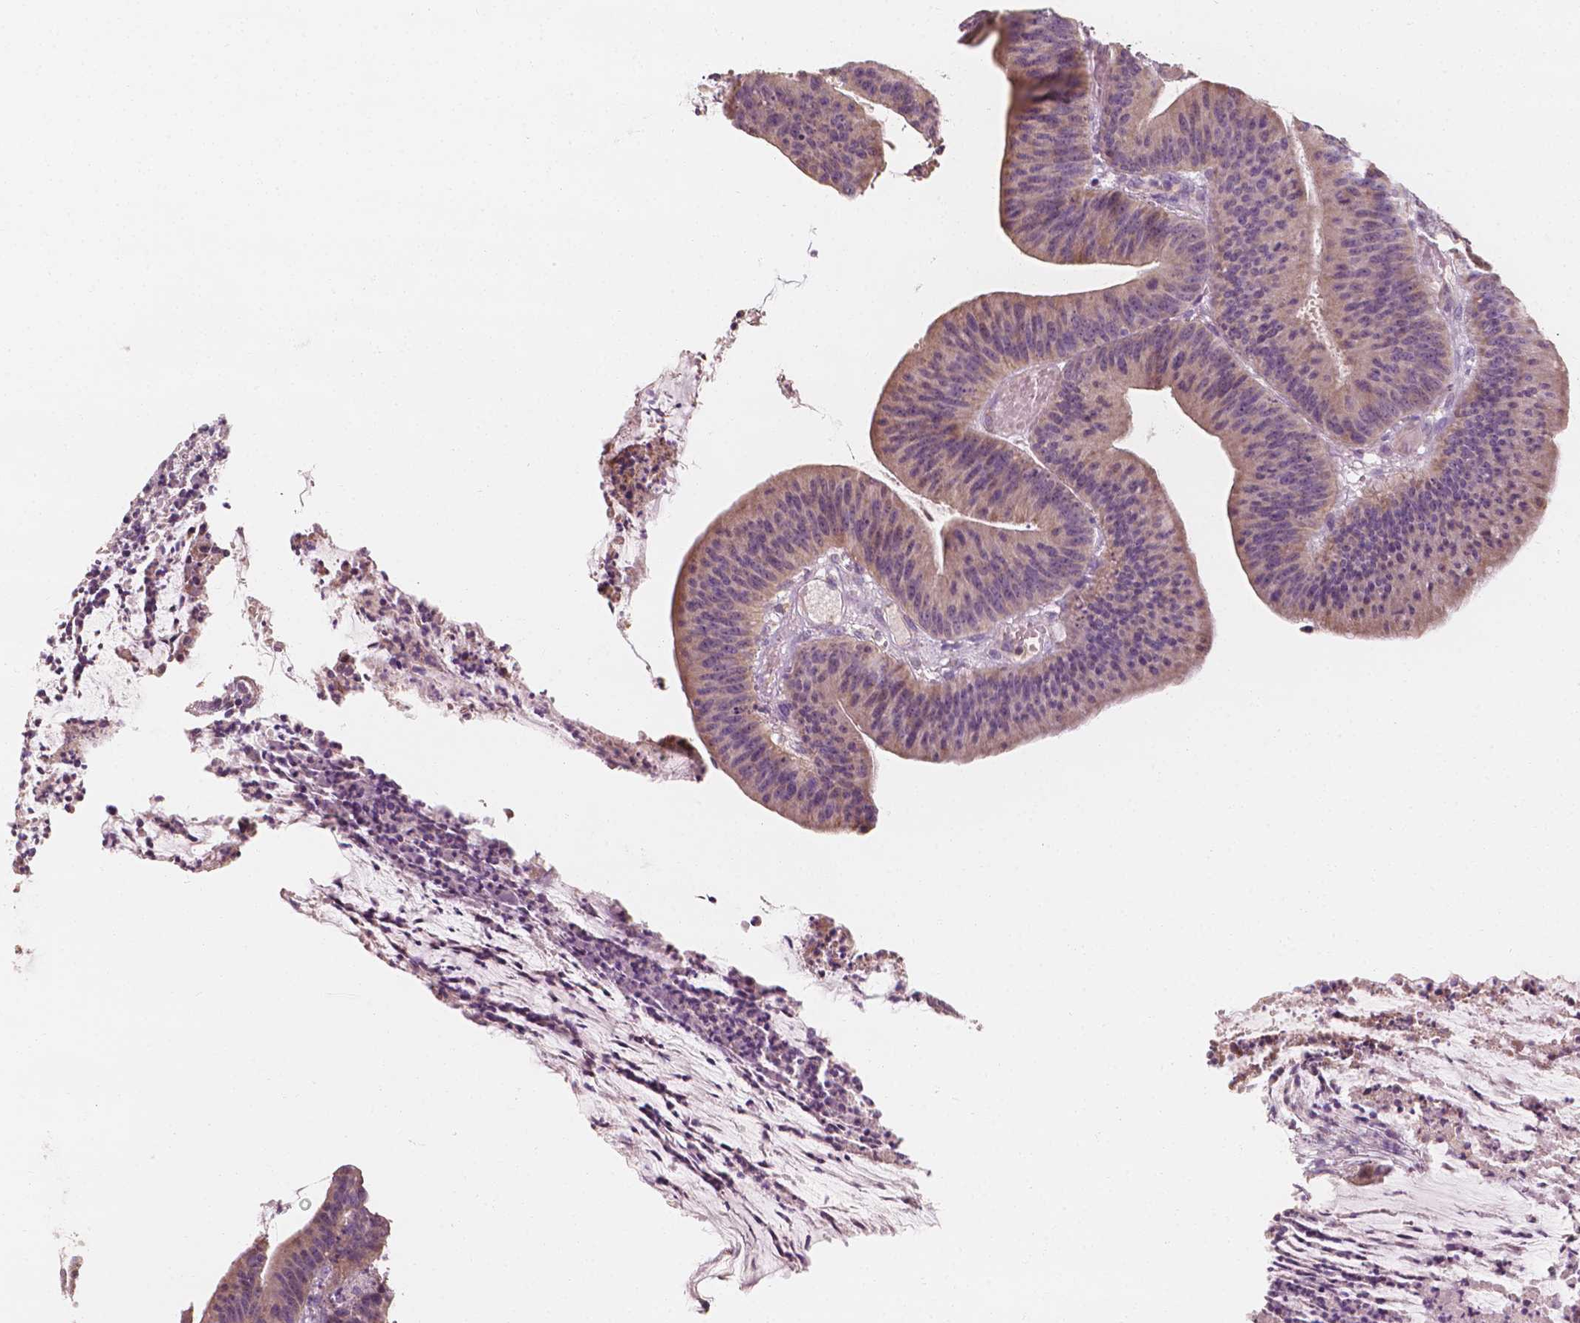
{"staining": {"intensity": "weak", "quantity": "<25%", "location": "cytoplasmic/membranous"}, "tissue": "colorectal cancer", "cell_type": "Tumor cells", "image_type": "cancer", "snomed": [{"axis": "morphology", "description": "Adenocarcinoma, NOS"}, {"axis": "topography", "description": "Colon"}], "caption": "Micrograph shows no significant protein staining in tumor cells of colorectal cancer.", "gene": "SHPK", "patient": {"sex": "female", "age": 78}}